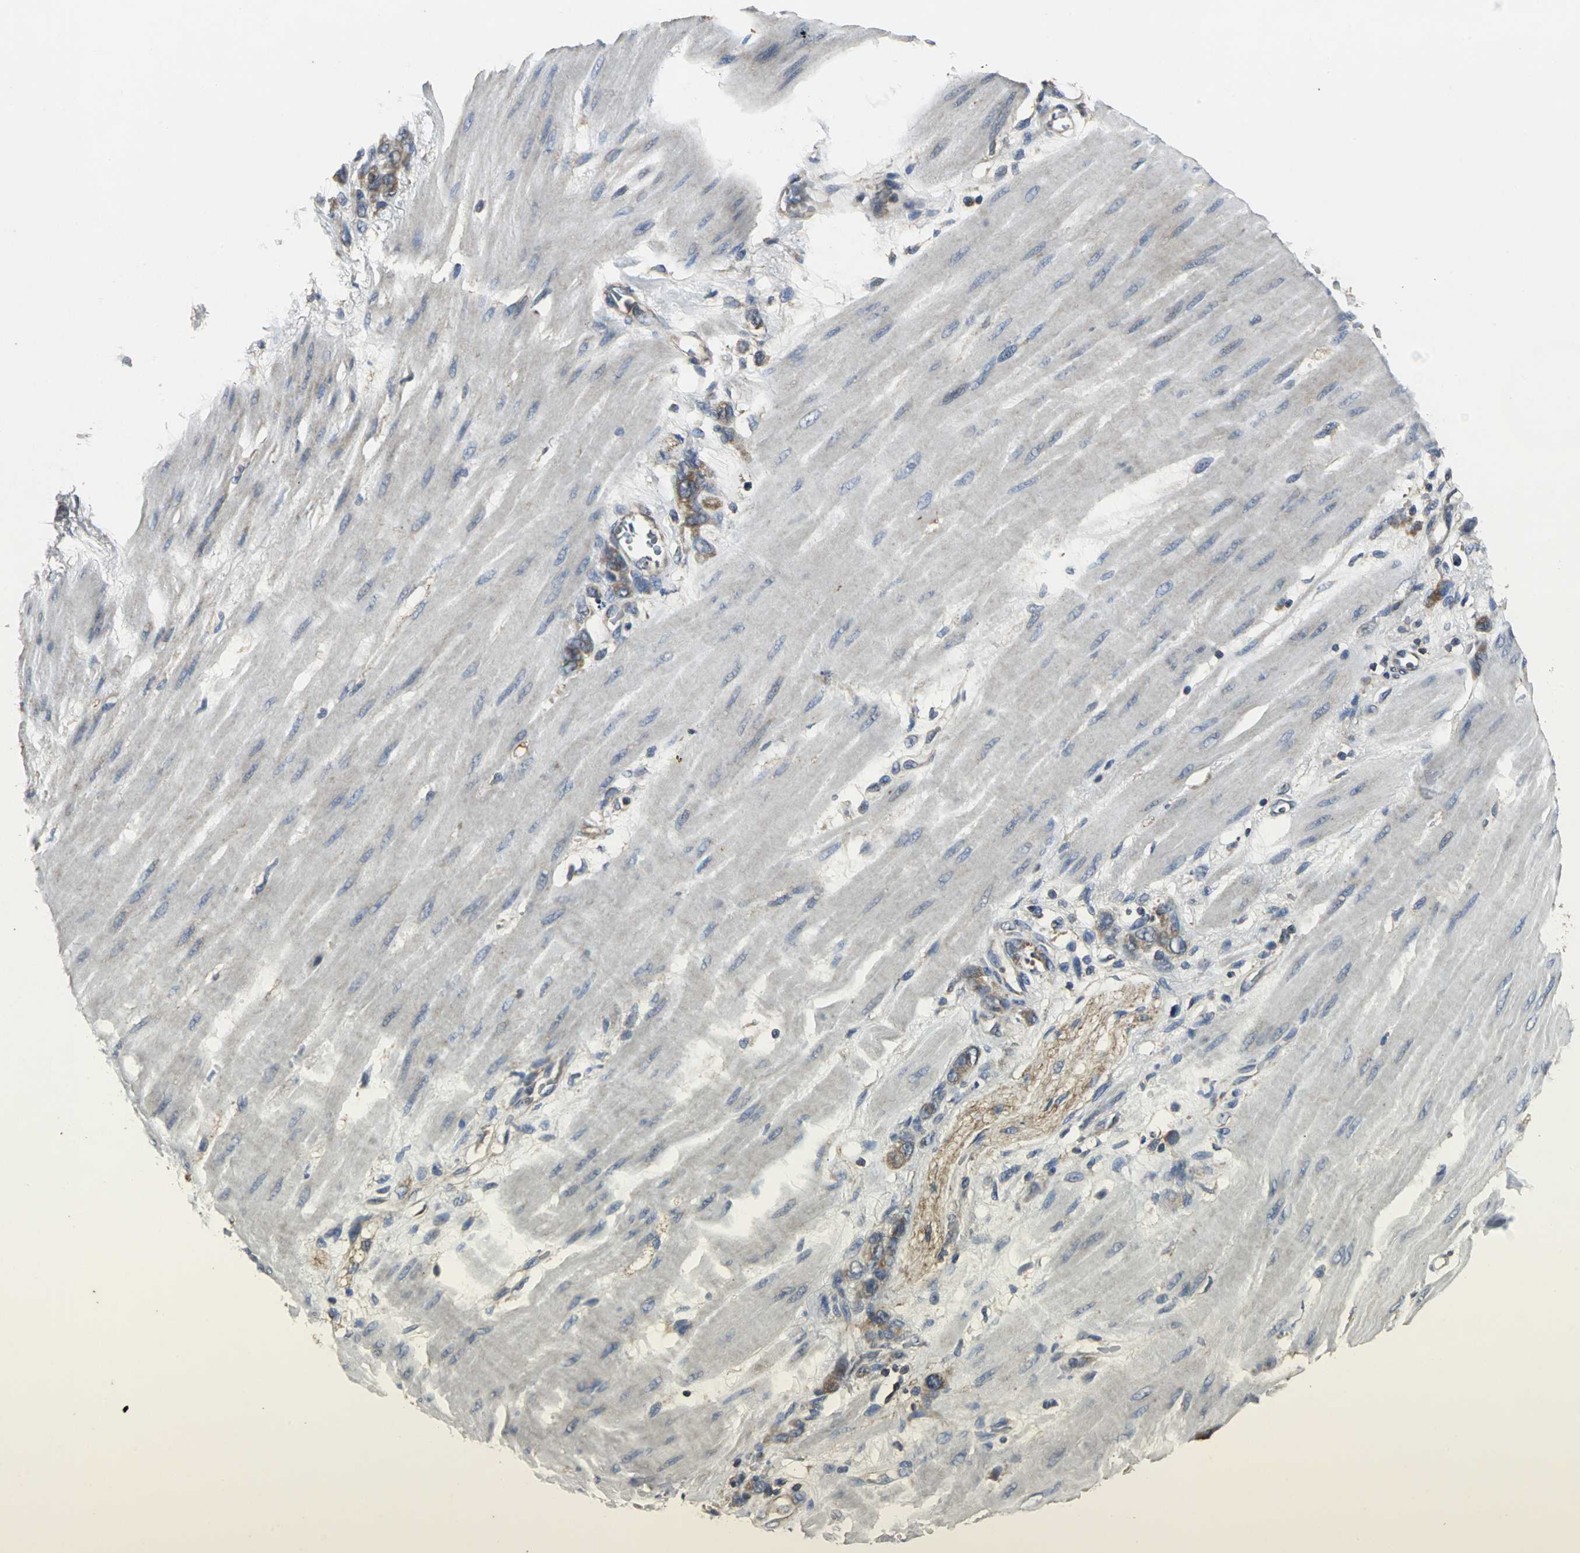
{"staining": {"intensity": "moderate", "quantity": ">75%", "location": "cytoplasmic/membranous"}, "tissue": "stomach cancer", "cell_type": "Tumor cells", "image_type": "cancer", "snomed": [{"axis": "morphology", "description": "Adenocarcinoma, NOS"}, {"axis": "topography", "description": "Stomach"}], "caption": "DAB (3,3'-diaminobenzidine) immunohistochemical staining of stomach cancer exhibits moderate cytoplasmic/membranous protein positivity in approximately >75% of tumor cells.", "gene": "IRF3", "patient": {"sex": "male", "age": 82}}